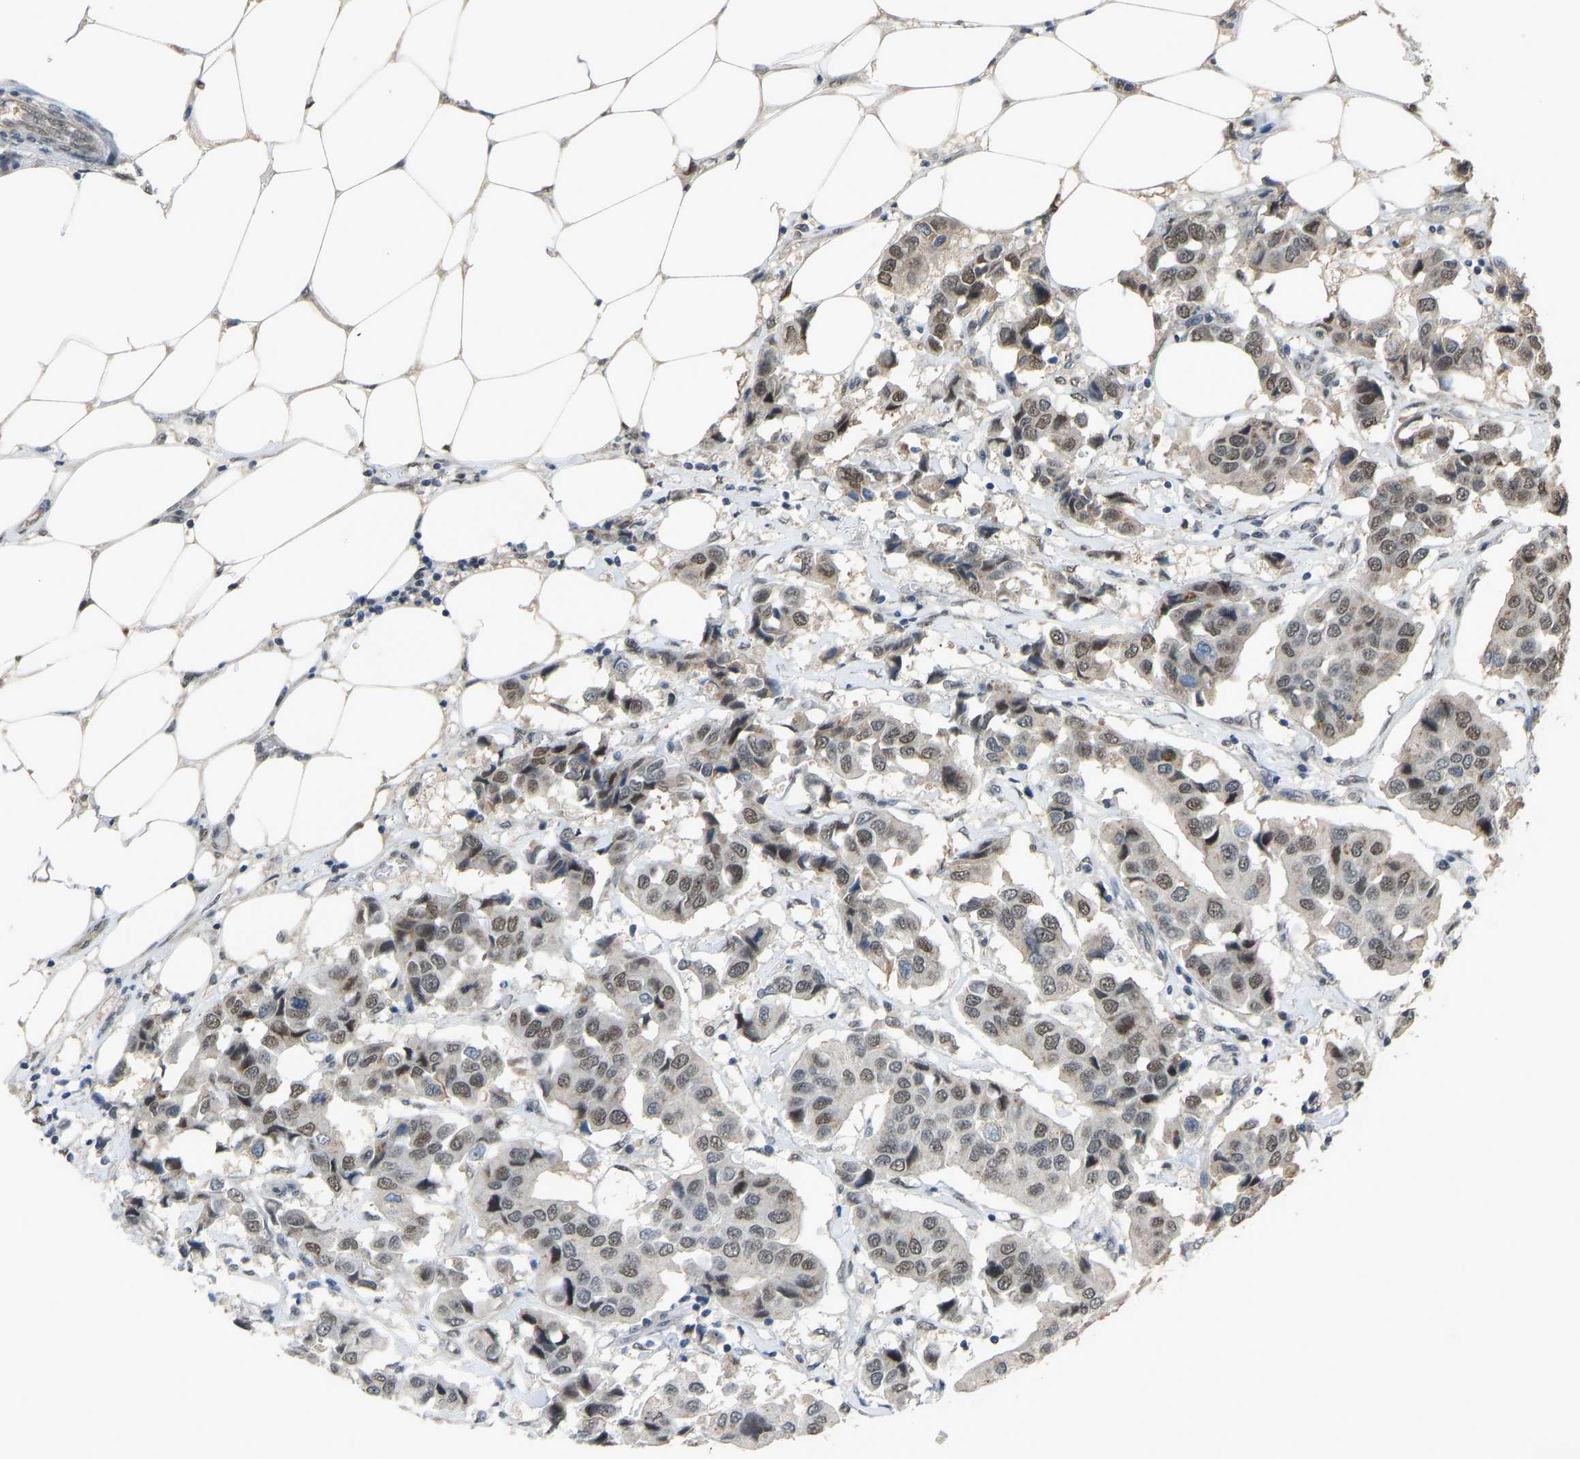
{"staining": {"intensity": "weak", "quantity": "25%-75%", "location": "nuclear"}, "tissue": "breast cancer", "cell_type": "Tumor cells", "image_type": "cancer", "snomed": [{"axis": "morphology", "description": "Duct carcinoma"}, {"axis": "topography", "description": "Breast"}], "caption": "A brown stain highlights weak nuclear expression of a protein in human invasive ductal carcinoma (breast) tumor cells.", "gene": "KPNA6", "patient": {"sex": "female", "age": 80}}